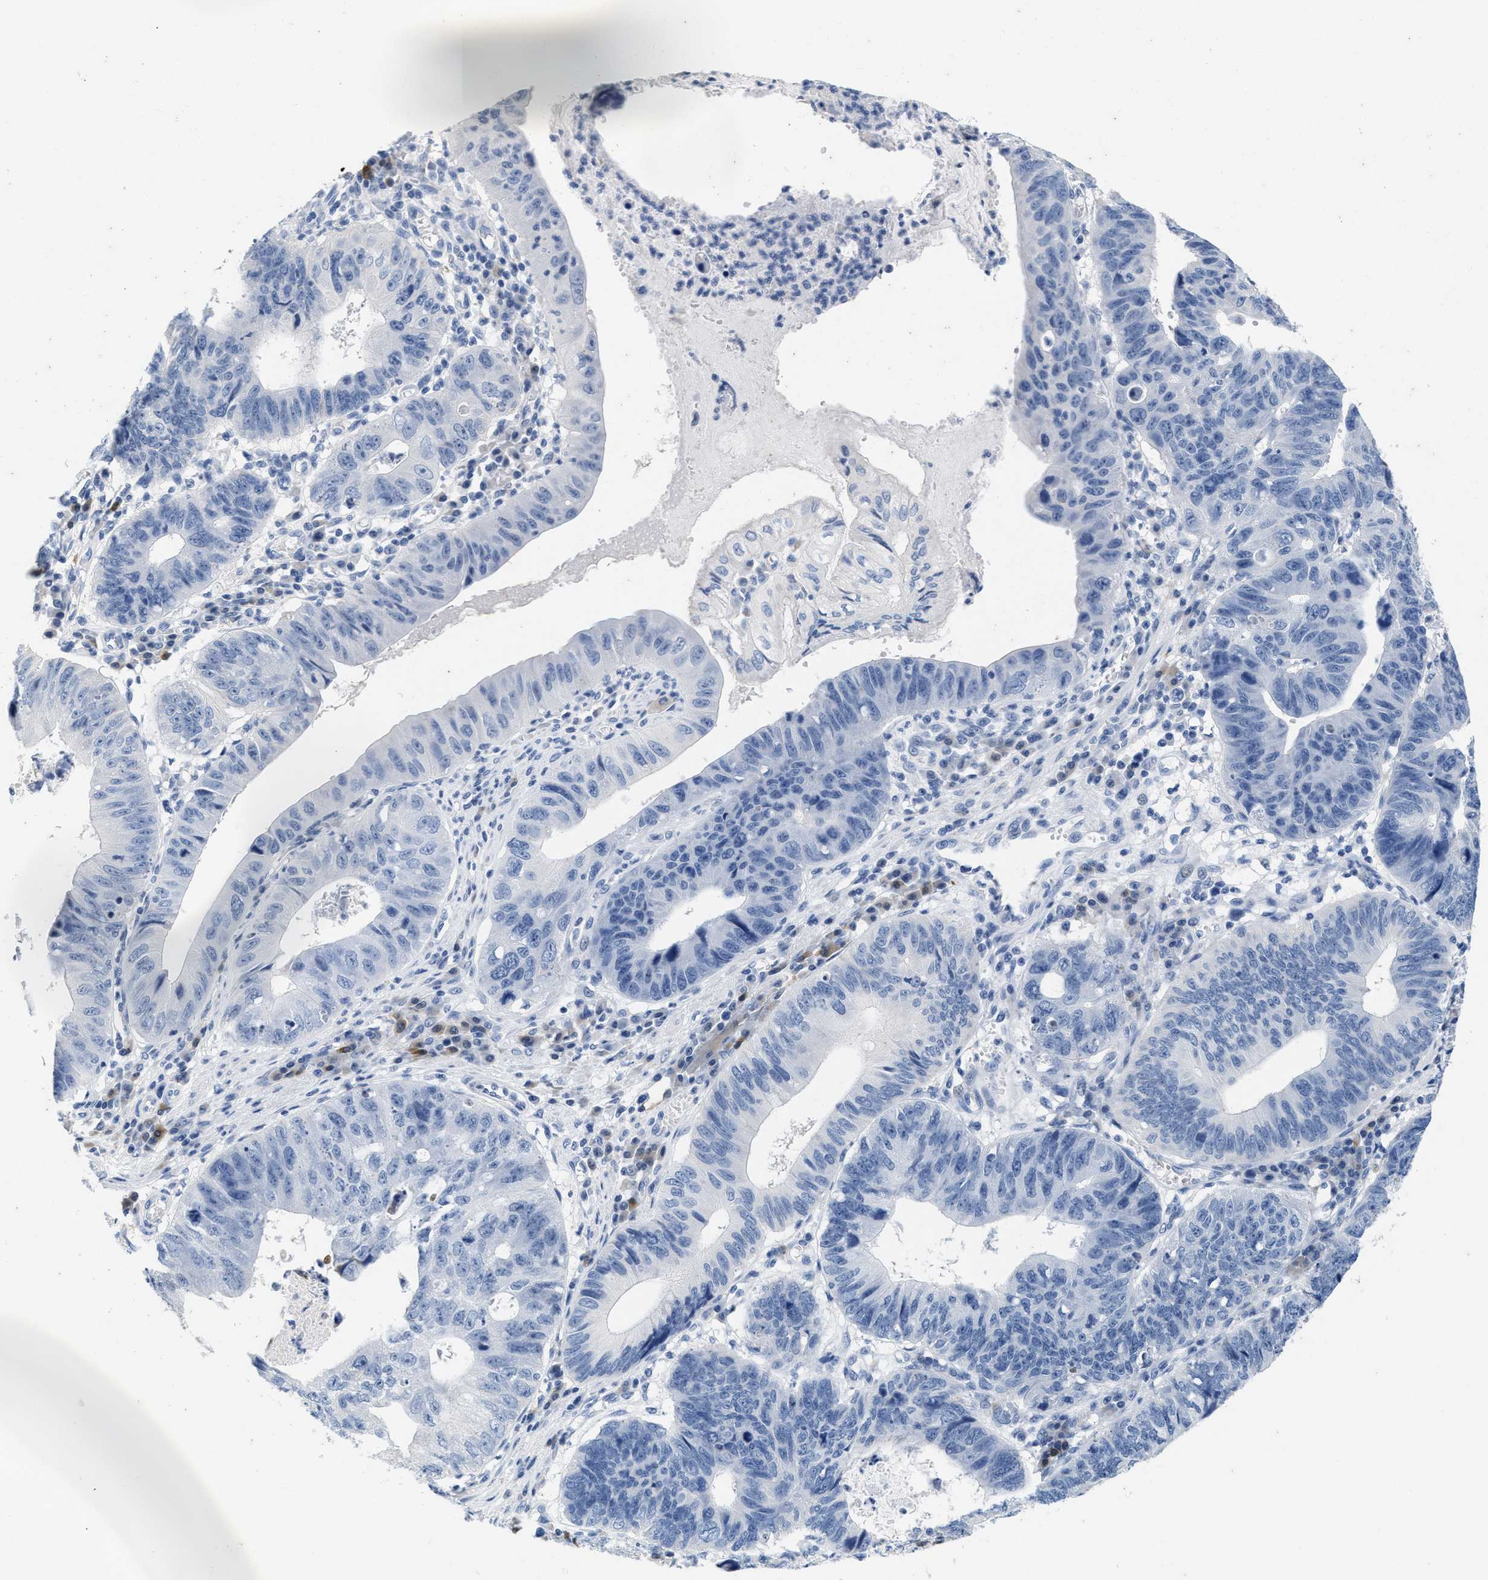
{"staining": {"intensity": "negative", "quantity": "none", "location": "none"}, "tissue": "stomach cancer", "cell_type": "Tumor cells", "image_type": "cancer", "snomed": [{"axis": "morphology", "description": "Adenocarcinoma, NOS"}, {"axis": "topography", "description": "Stomach"}], "caption": "This is an immunohistochemistry (IHC) photomicrograph of human stomach cancer (adenocarcinoma). There is no expression in tumor cells.", "gene": "ABCB11", "patient": {"sex": "male", "age": 59}}